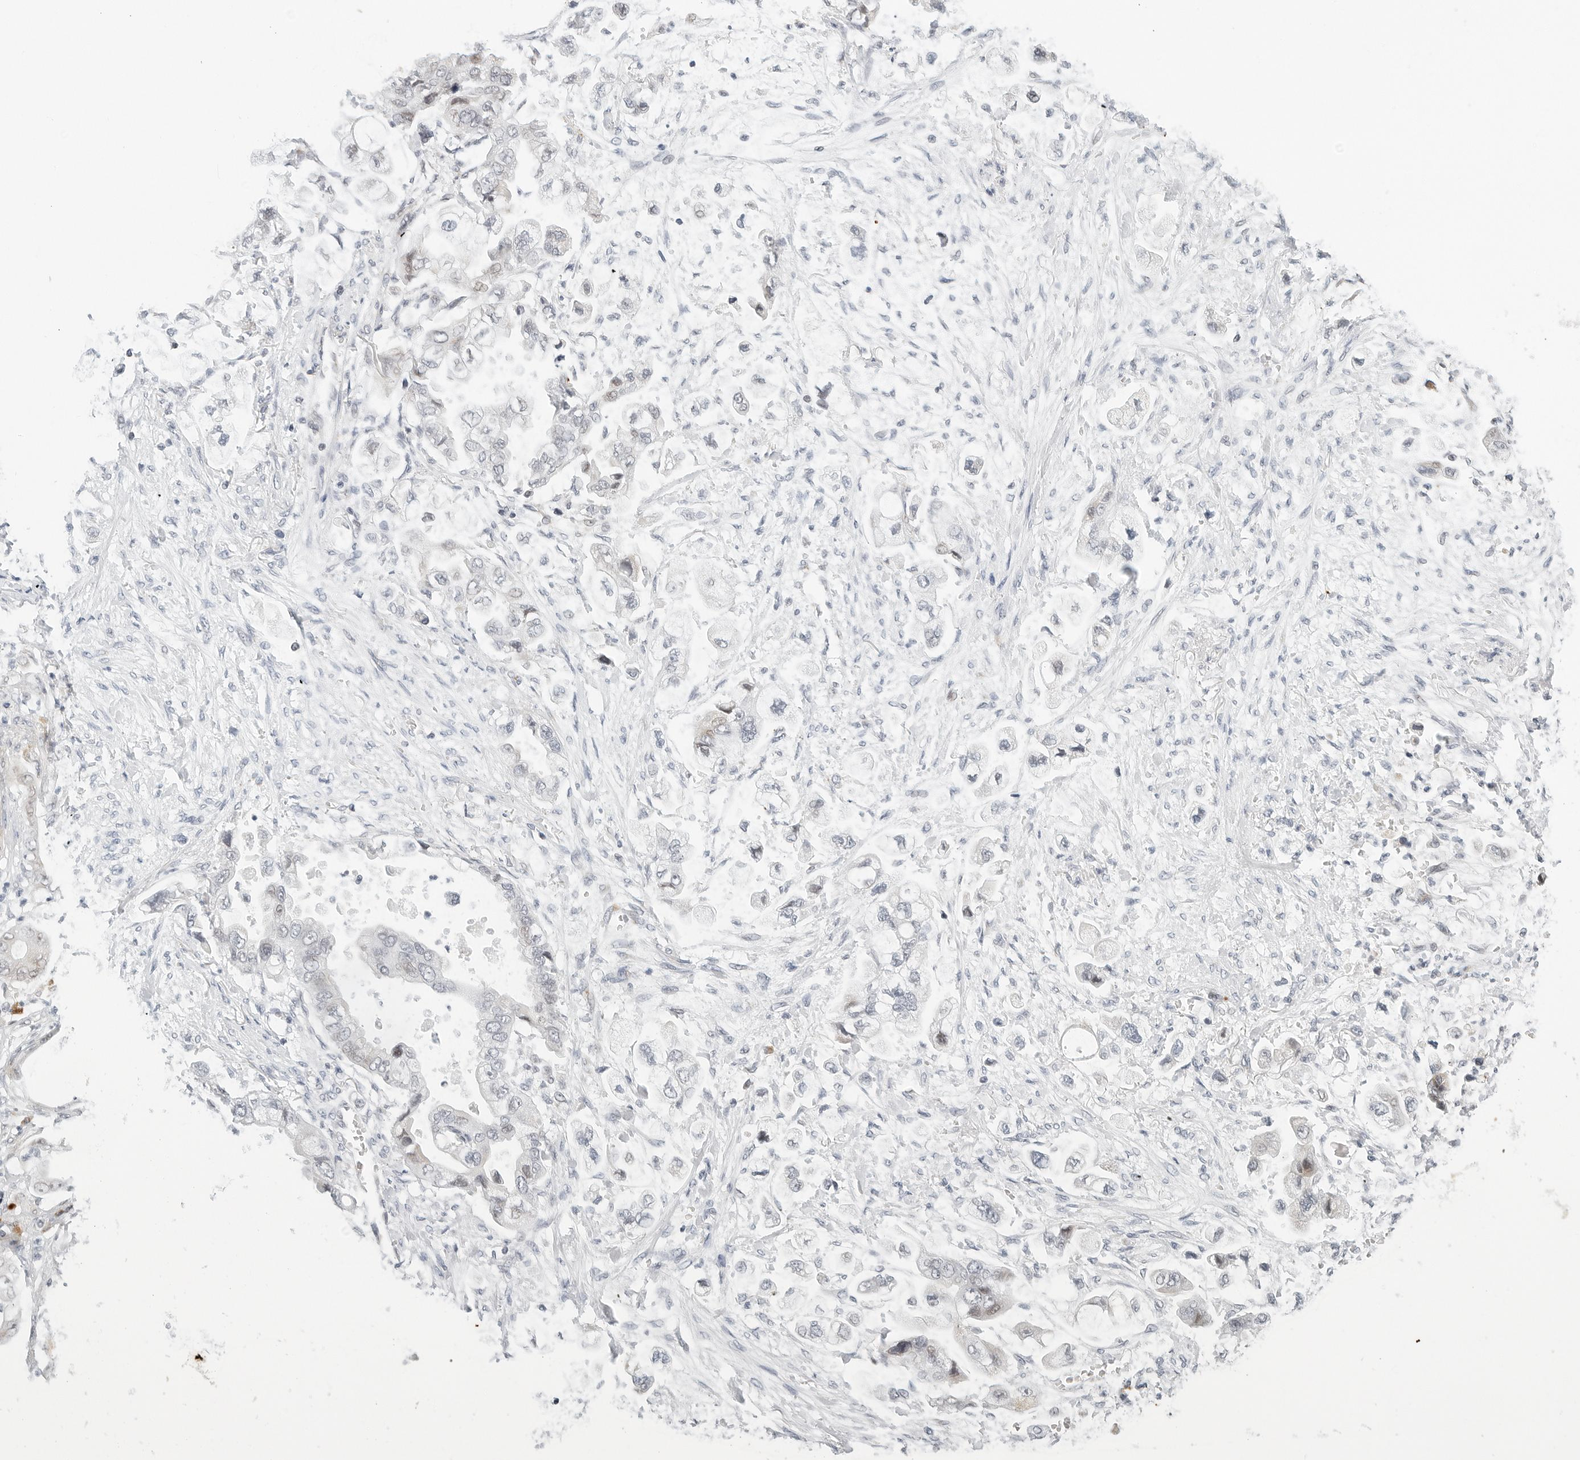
{"staining": {"intensity": "negative", "quantity": "none", "location": "none"}, "tissue": "stomach cancer", "cell_type": "Tumor cells", "image_type": "cancer", "snomed": [{"axis": "morphology", "description": "Adenocarcinoma, NOS"}, {"axis": "topography", "description": "Stomach"}], "caption": "This image is of stomach cancer (adenocarcinoma) stained with immunohistochemistry (IHC) to label a protein in brown with the nuclei are counter-stained blue. There is no staining in tumor cells.", "gene": "PARP10", "patient": {"sex": "male", "age": 62}}